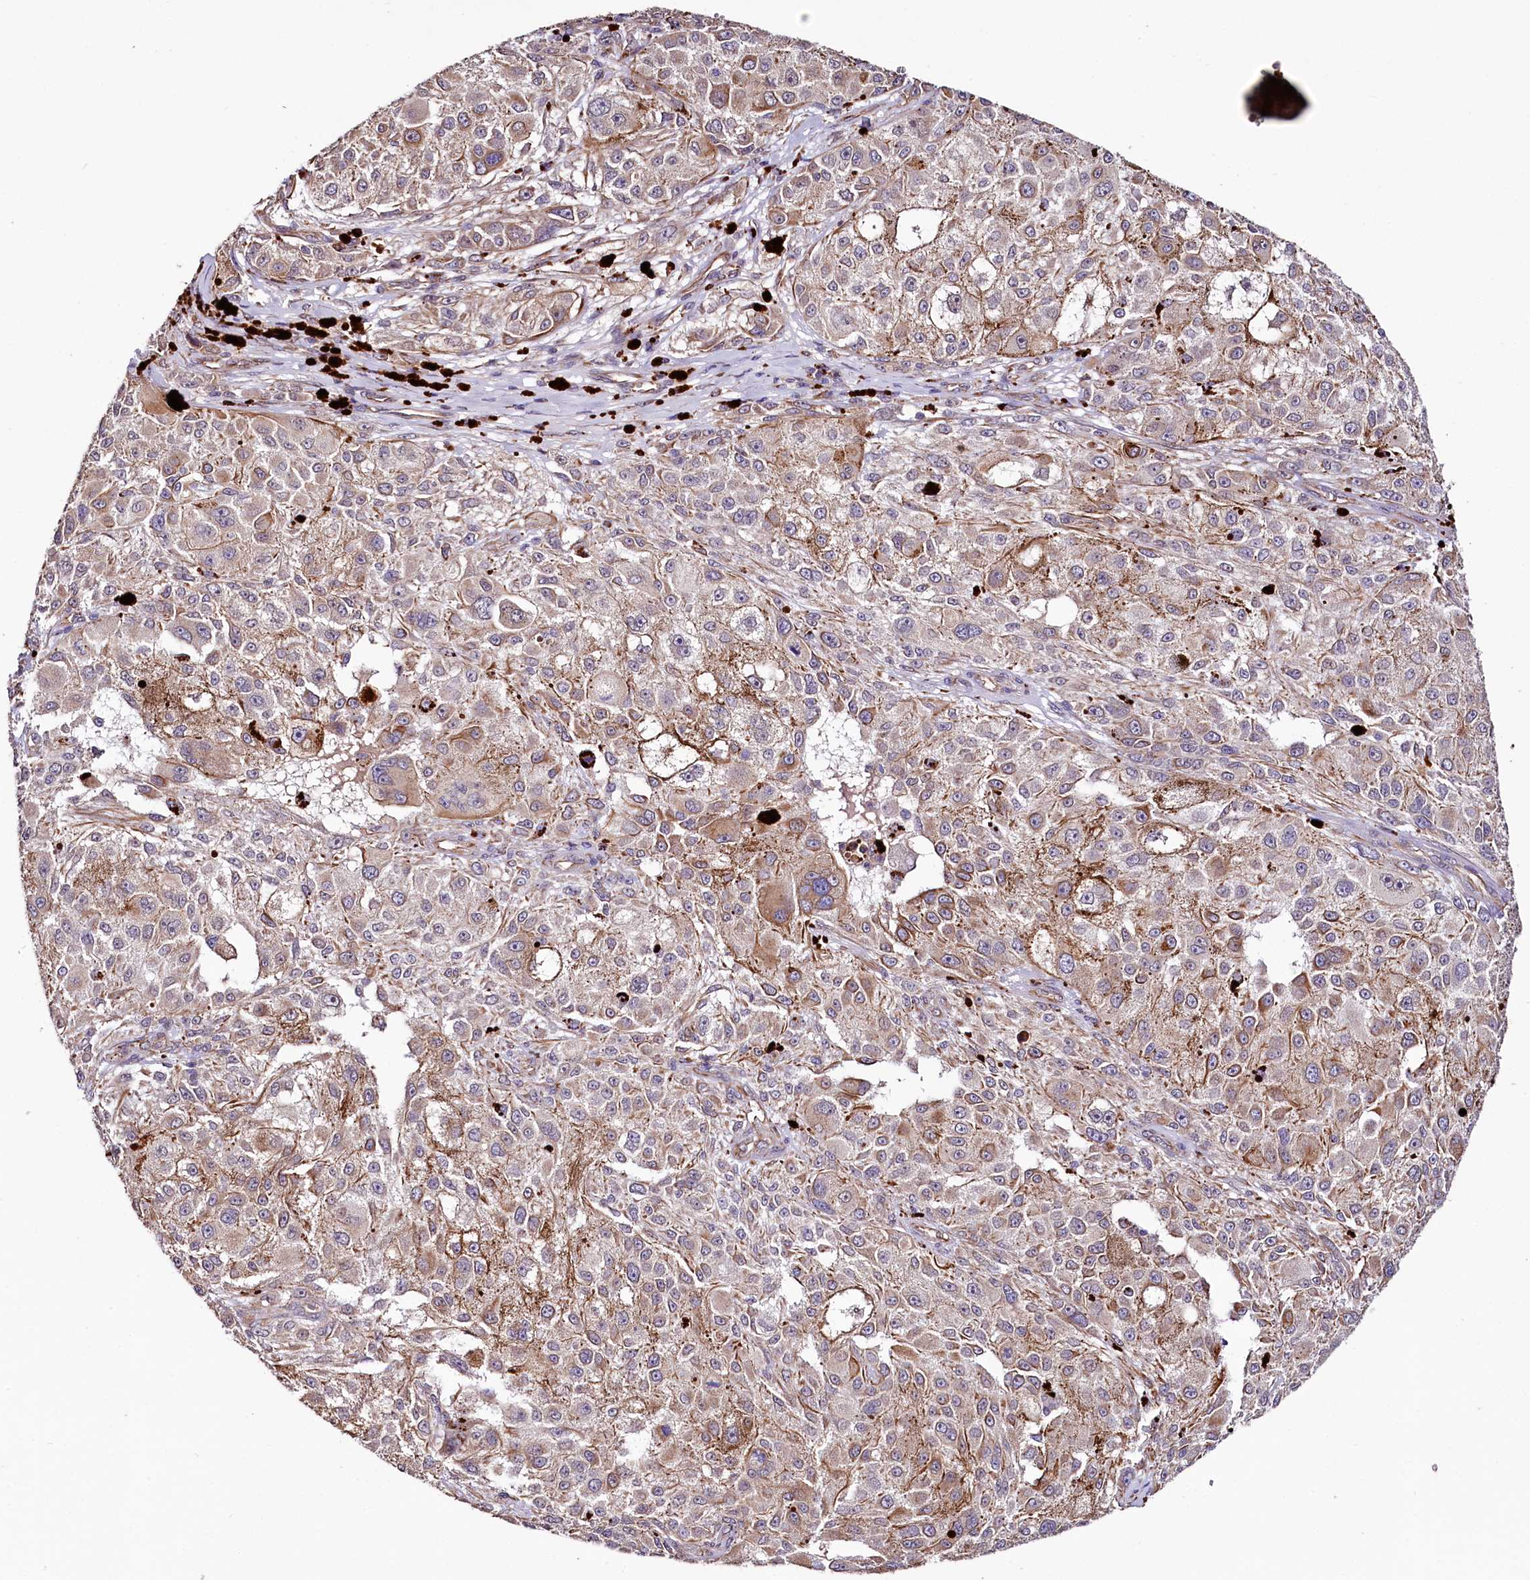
{"staining": {"intensity": "moderate", "quantity": "<25%", "location": "cytoplasmic/membranous"}, "tissue": "melanoma", "cell_type": "Tumor cells", "image_type": "cancer", "snomed": [{"axis": "morphology", "description": "Necrosis, NOS"}, {"axis": "morphology", "description": "Malignant melanoma, NOS"}, {"axis": "topography", "description": "Skin"}], "caption": "Immunohistochemical staining of melanoma displays moderate cytoplasmic/membranous protein positivity in about <25% of tumor cells.", "gene": "TTC12", "patient": {"sex": "female", "age": 87}}